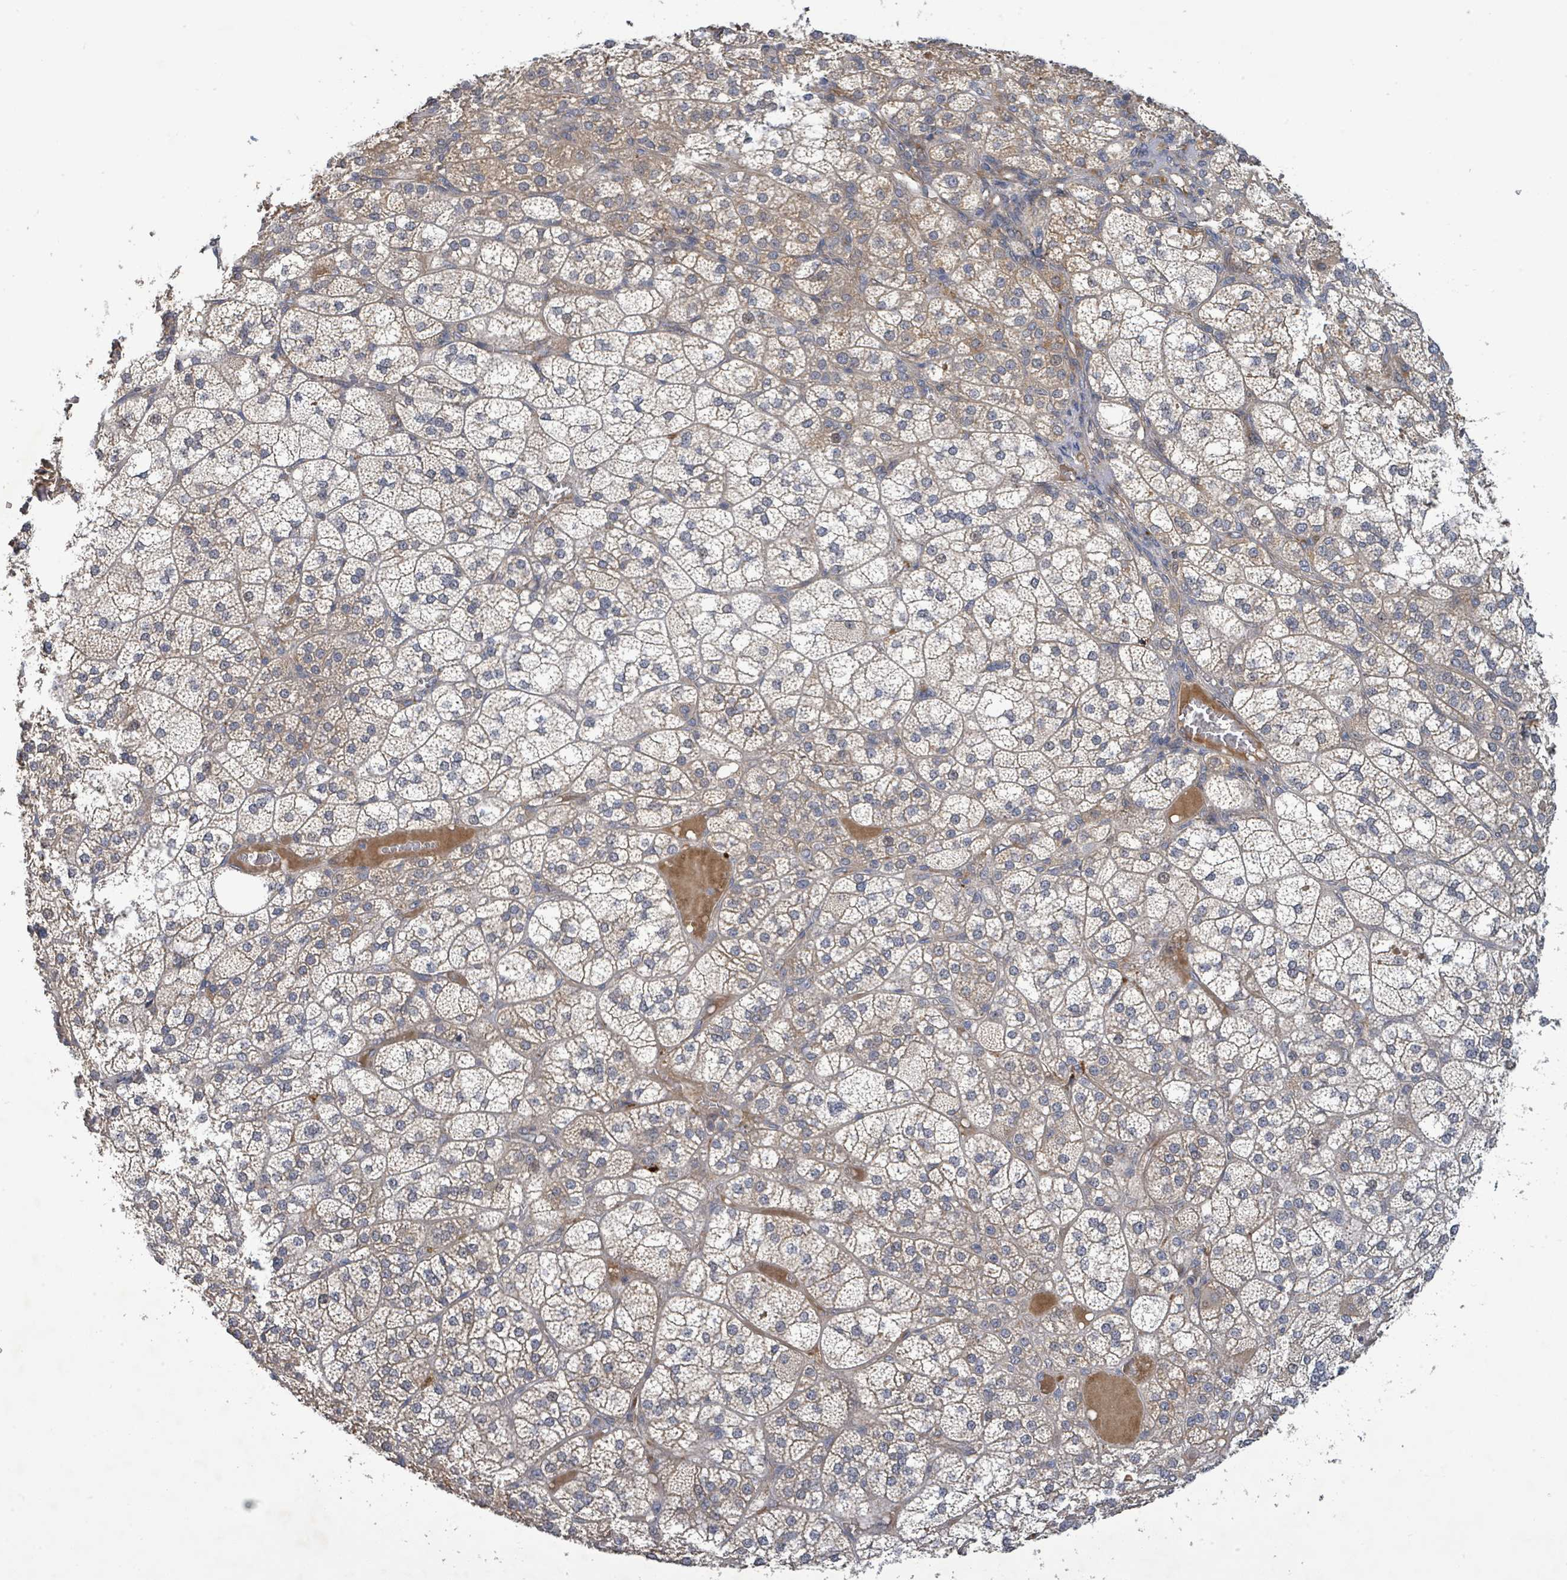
{"staining": {"intensity": "moderate", "quantity": "25%-75%", "location": "cytoplasmic/membranous"}, "tissue": "adrenal gland", "cell_type": "Glandular cells", "image_type": "normal", "snomed": [{"axis": "morphology", "description": "Normal tissue, NOS"}, {"axis": "topography", "description": "Adrenal gland"}], "caption": "This image exhibits immunohistochemistry staining of unremarkable human adrenal gland, with medium moderate cytoplasmic/membranous expression in approximately 25%-75% of glandular cells.", "gene": "STARD4", "patient": {"sex": "female", "age": 60}}